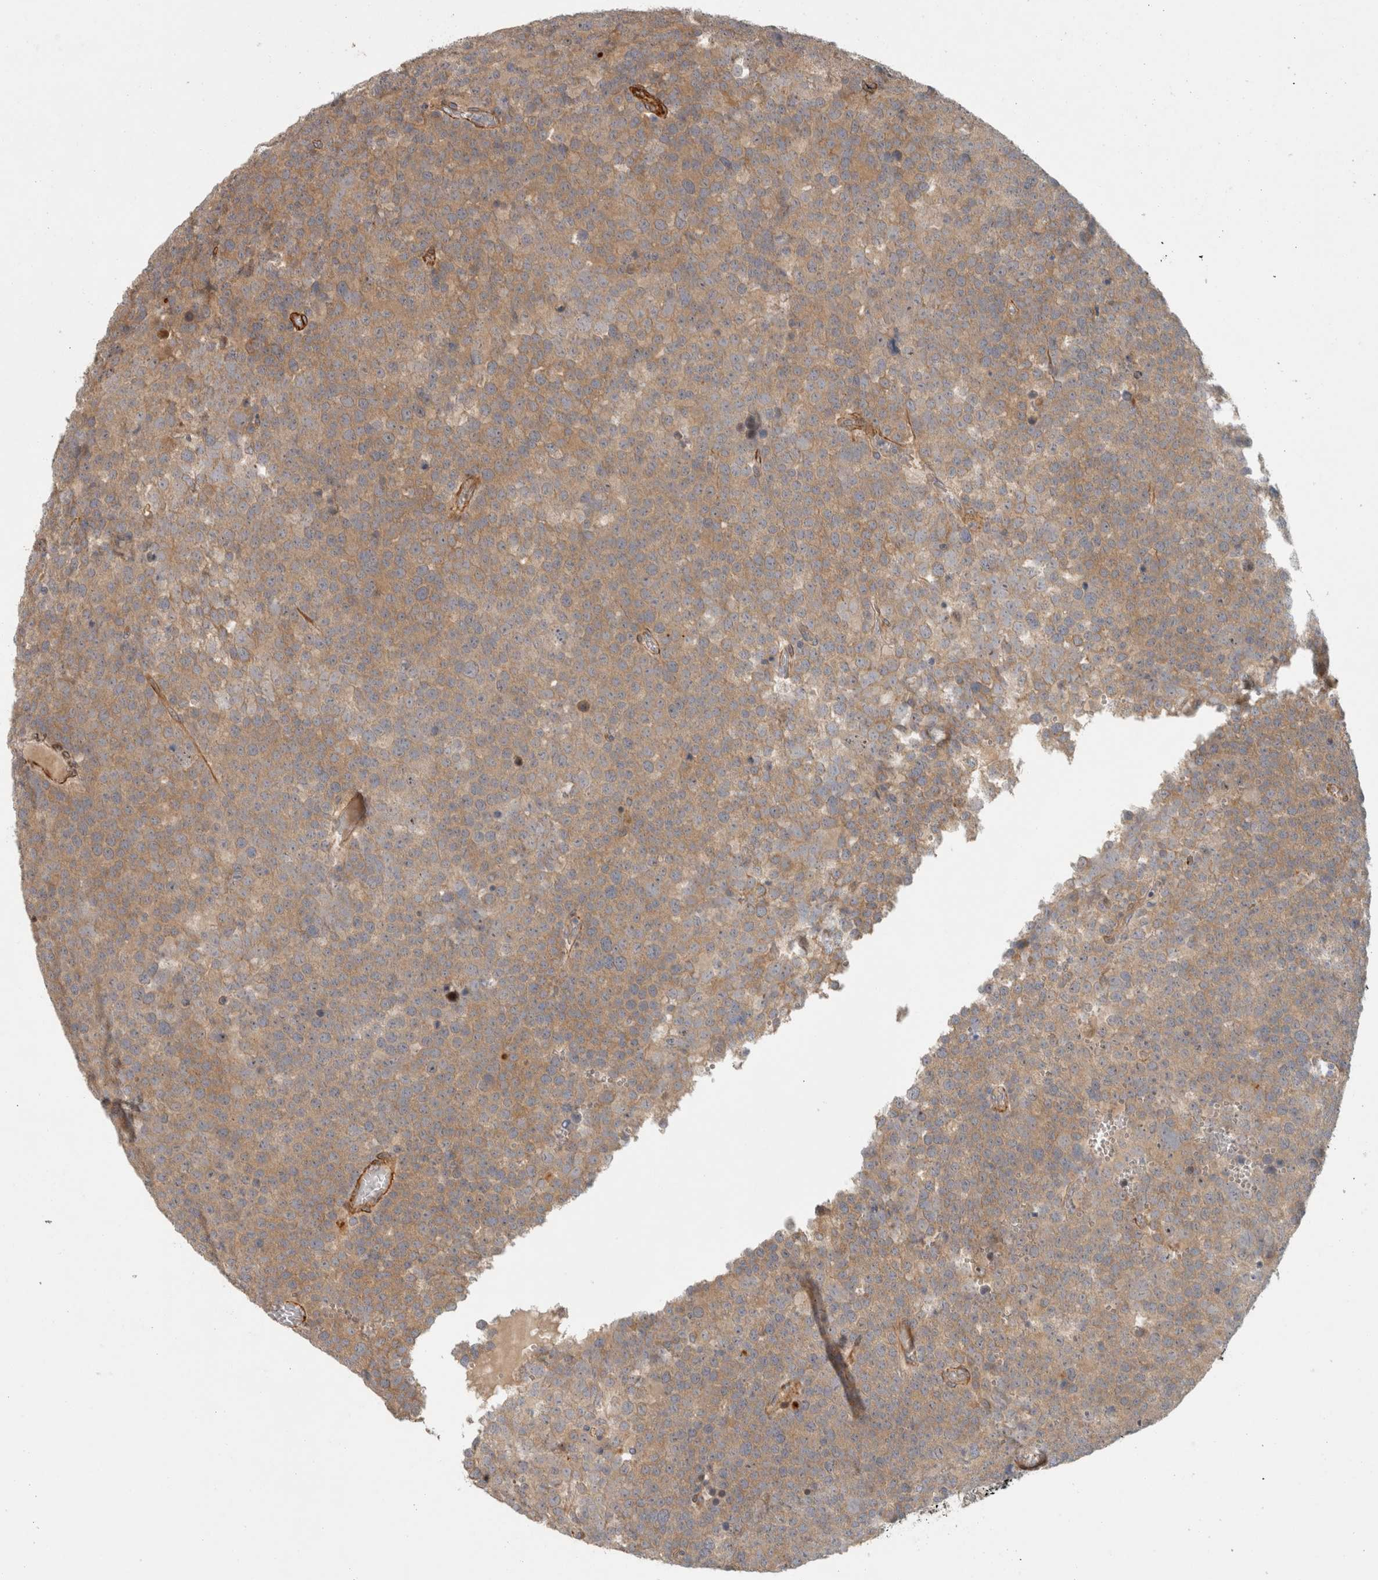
{"staining": {"intensity": "weak", "quantity": ">75%", "location": "cytoplasmic/membranous"}, "tissue": "testis cancer", "cell_type": "Tumor cells", "image_type": "cancer", "snomed": [{"axis": "morphology", "description": "Seminoma, NOS"}, {"axis": "topography", "description": "Testis"}], "caption": "Immunohistochemical staining of testis cancer shows low levels of weak cytoplasmic/membranous protein positivity in about >75% of tumor cells.", "gene": "SIPA1L2", "patient": {"sex": "male", "age": 71}}